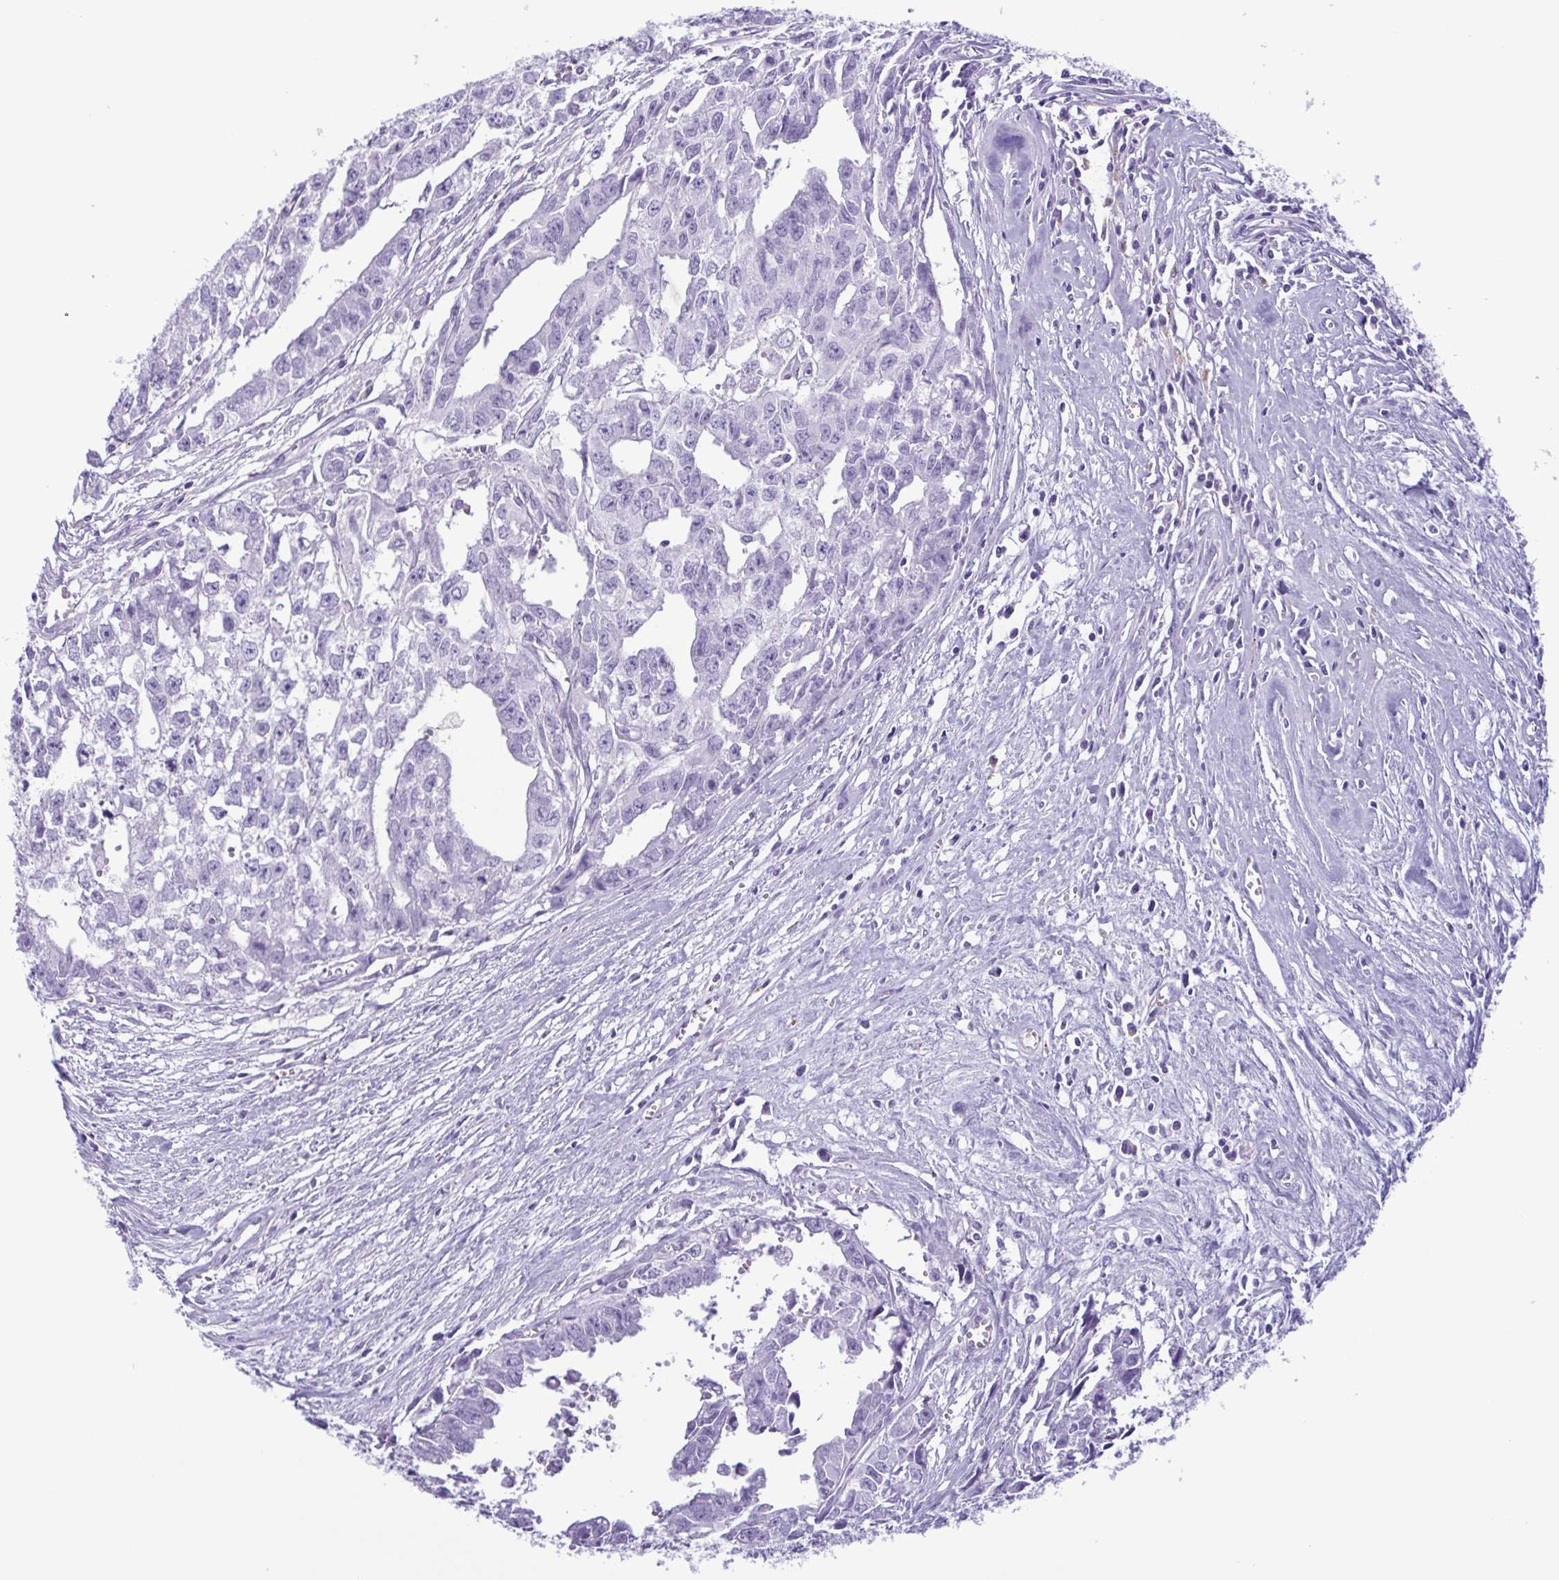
{"staining": {"intensity": "negative", "quantity": "none", "location": "none"}, "tissue": "testis cancer", "cell_type": "Tumor cells", "image_type": "cancer", "snomed": [{"axis": "morphology", "description": "Carcinoma, Embryonal, NOS"}, {"axis": "morphology", "description": "Teratoma, malignant, NOS"}, {"axis": "topography", "description": "Testis"}], "caption": "The immunohistochemistry photomicrograph has no significant positivity in tumor cells of testis cancer (embryonal carcinoma) tissue.", "gene": "LTF", "patient": {"sex": "male", "age": 24}}